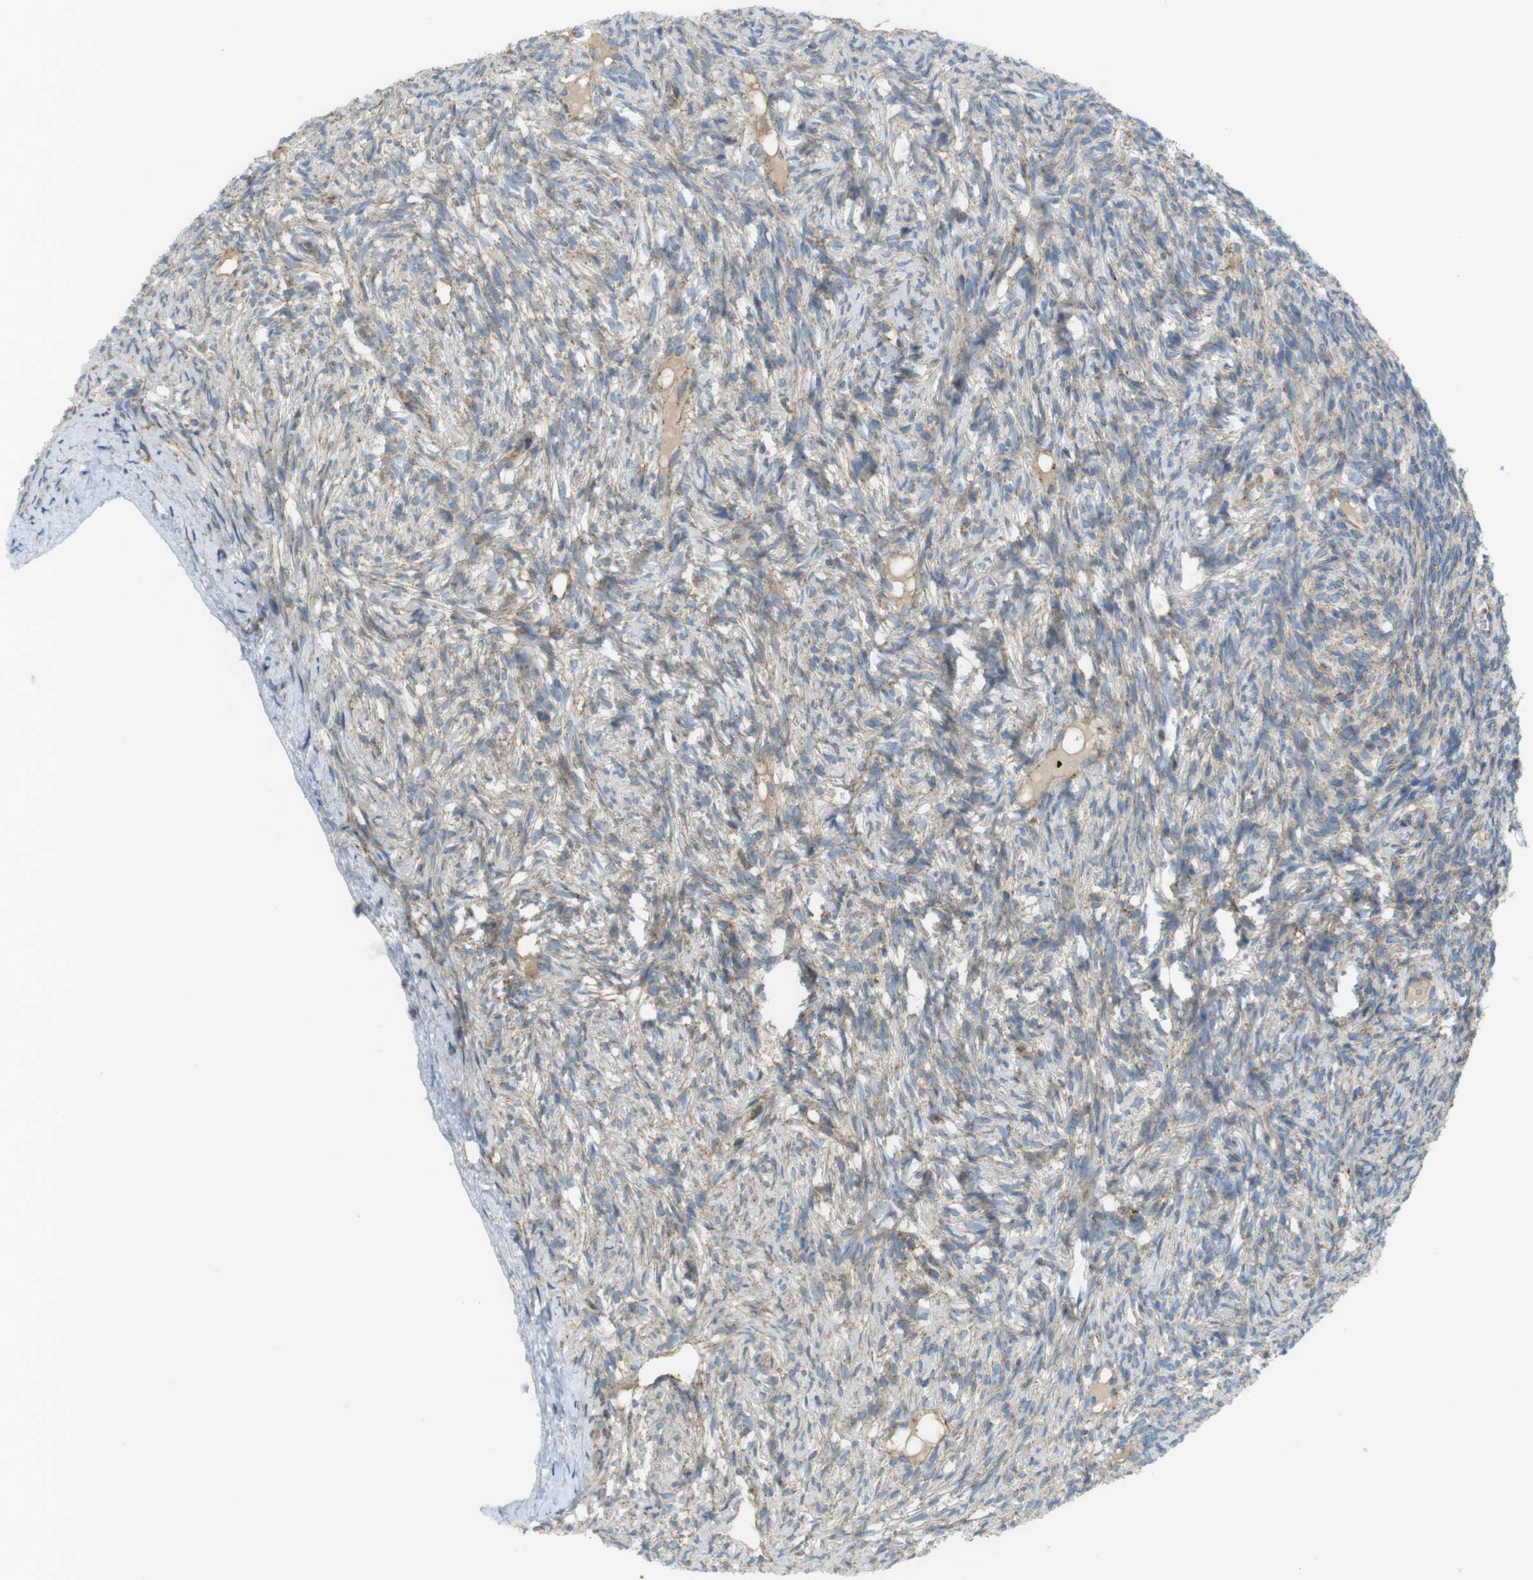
{"staining": {"intensity": "weak", "quantity": "25%-75%", "location": "cytoplasmic/membranous"}, "tissue": "ovary", "cell_type": "Ovarian stroma cells", "image_type": "normal", "snomed": [{"axis": "morphology", "description": "Normal tissue, NOS"}, {"axis": "topography", "description": "Ovary"}], "caption": "A brown stain shows weak cytoplasmic/membranous expression of a protein in ovarian stroma cells of unremarkable human ovary. (IHC, brightfield microscopy, high magnification).", "gene": "LAMP1", "patient": {"sex": "female", "age": 33}}